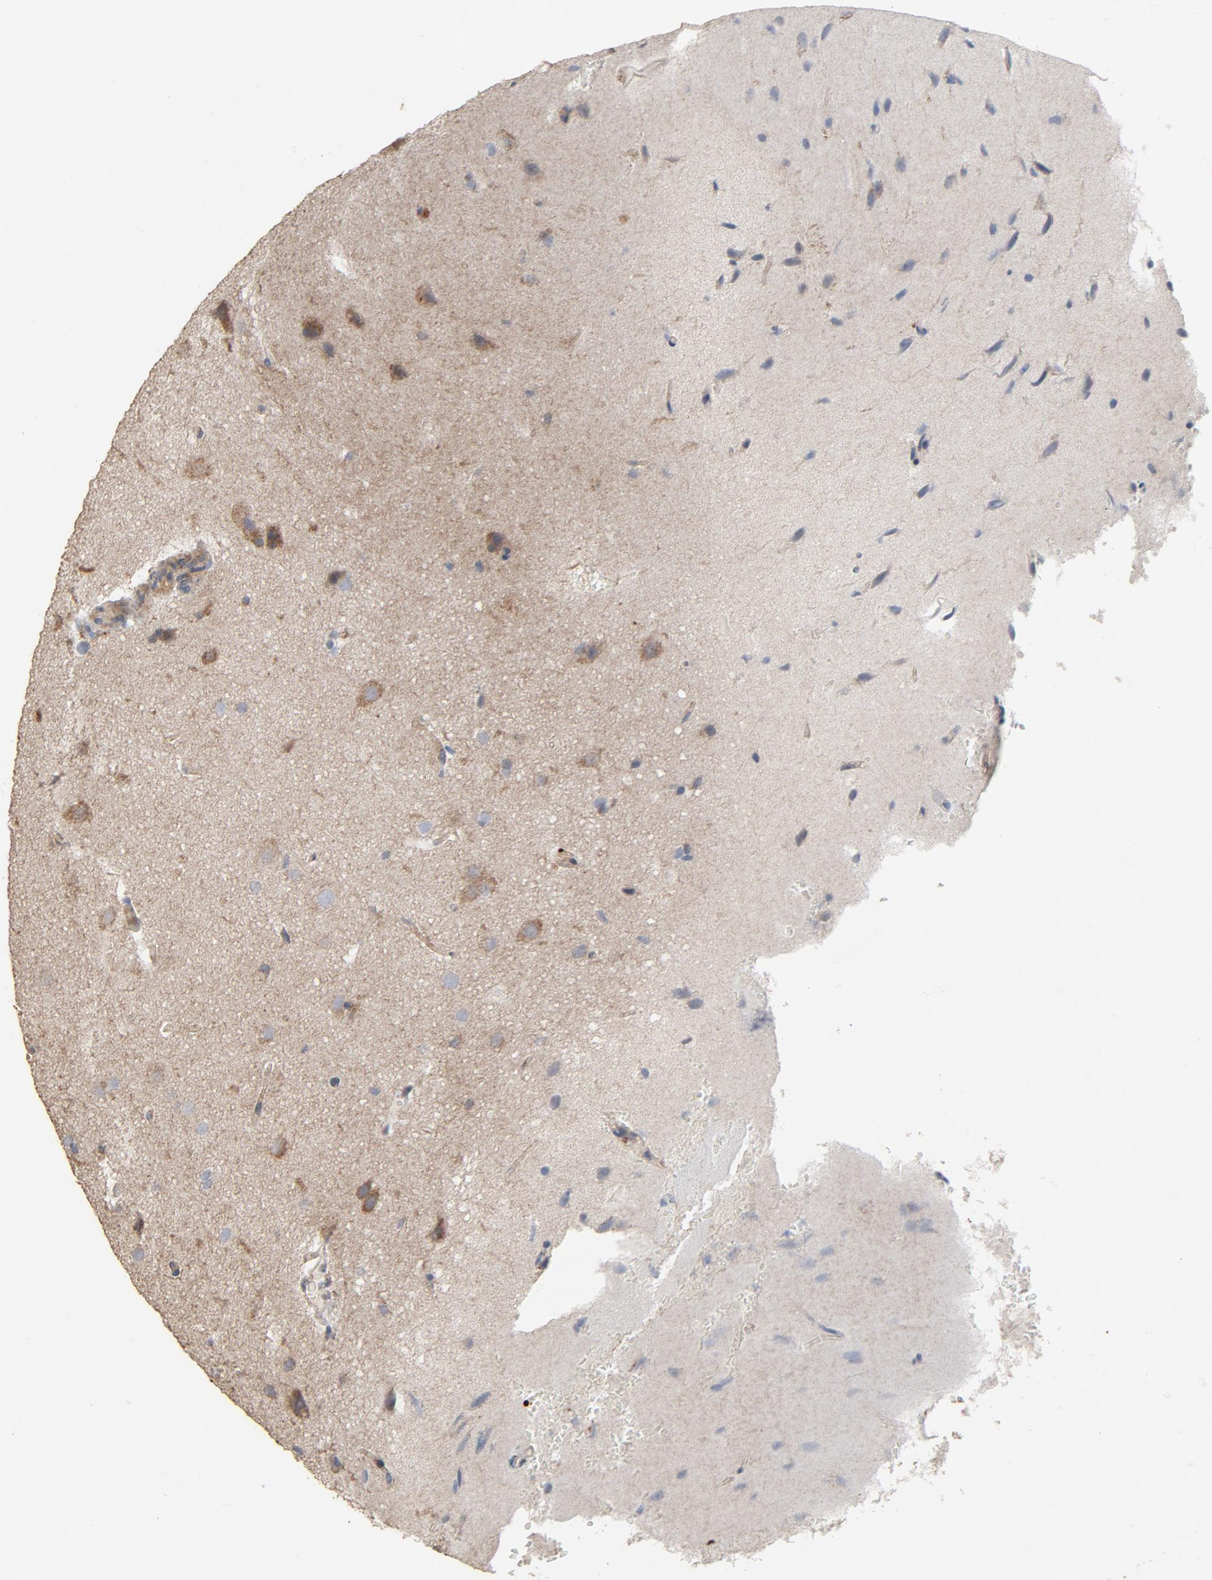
{"staining": {"intensity": "moderate", "quantity": "25%-75%", "location": "cytoplasmic/membranous"}, "tissue": "glioma", "cell_type": "Tumor cells", "image_type": "cancer", "snomed": [{"axis": "morphology", "description": "Glioma, malignant, Low grade"}, {"axis": "topography", "description": "Cerebral cortex"}], "caption": "High-magnification brightfield microscopy of glioma stained with DAB (brown) and counterstained with hematoxylin (blue). tumor cells exhibit moderate cytoplasmic/membranous staining is appreciated in about25%-75% of cells.", "gene": "CDK6", "patient": {"sex": "female", "age": 47}}